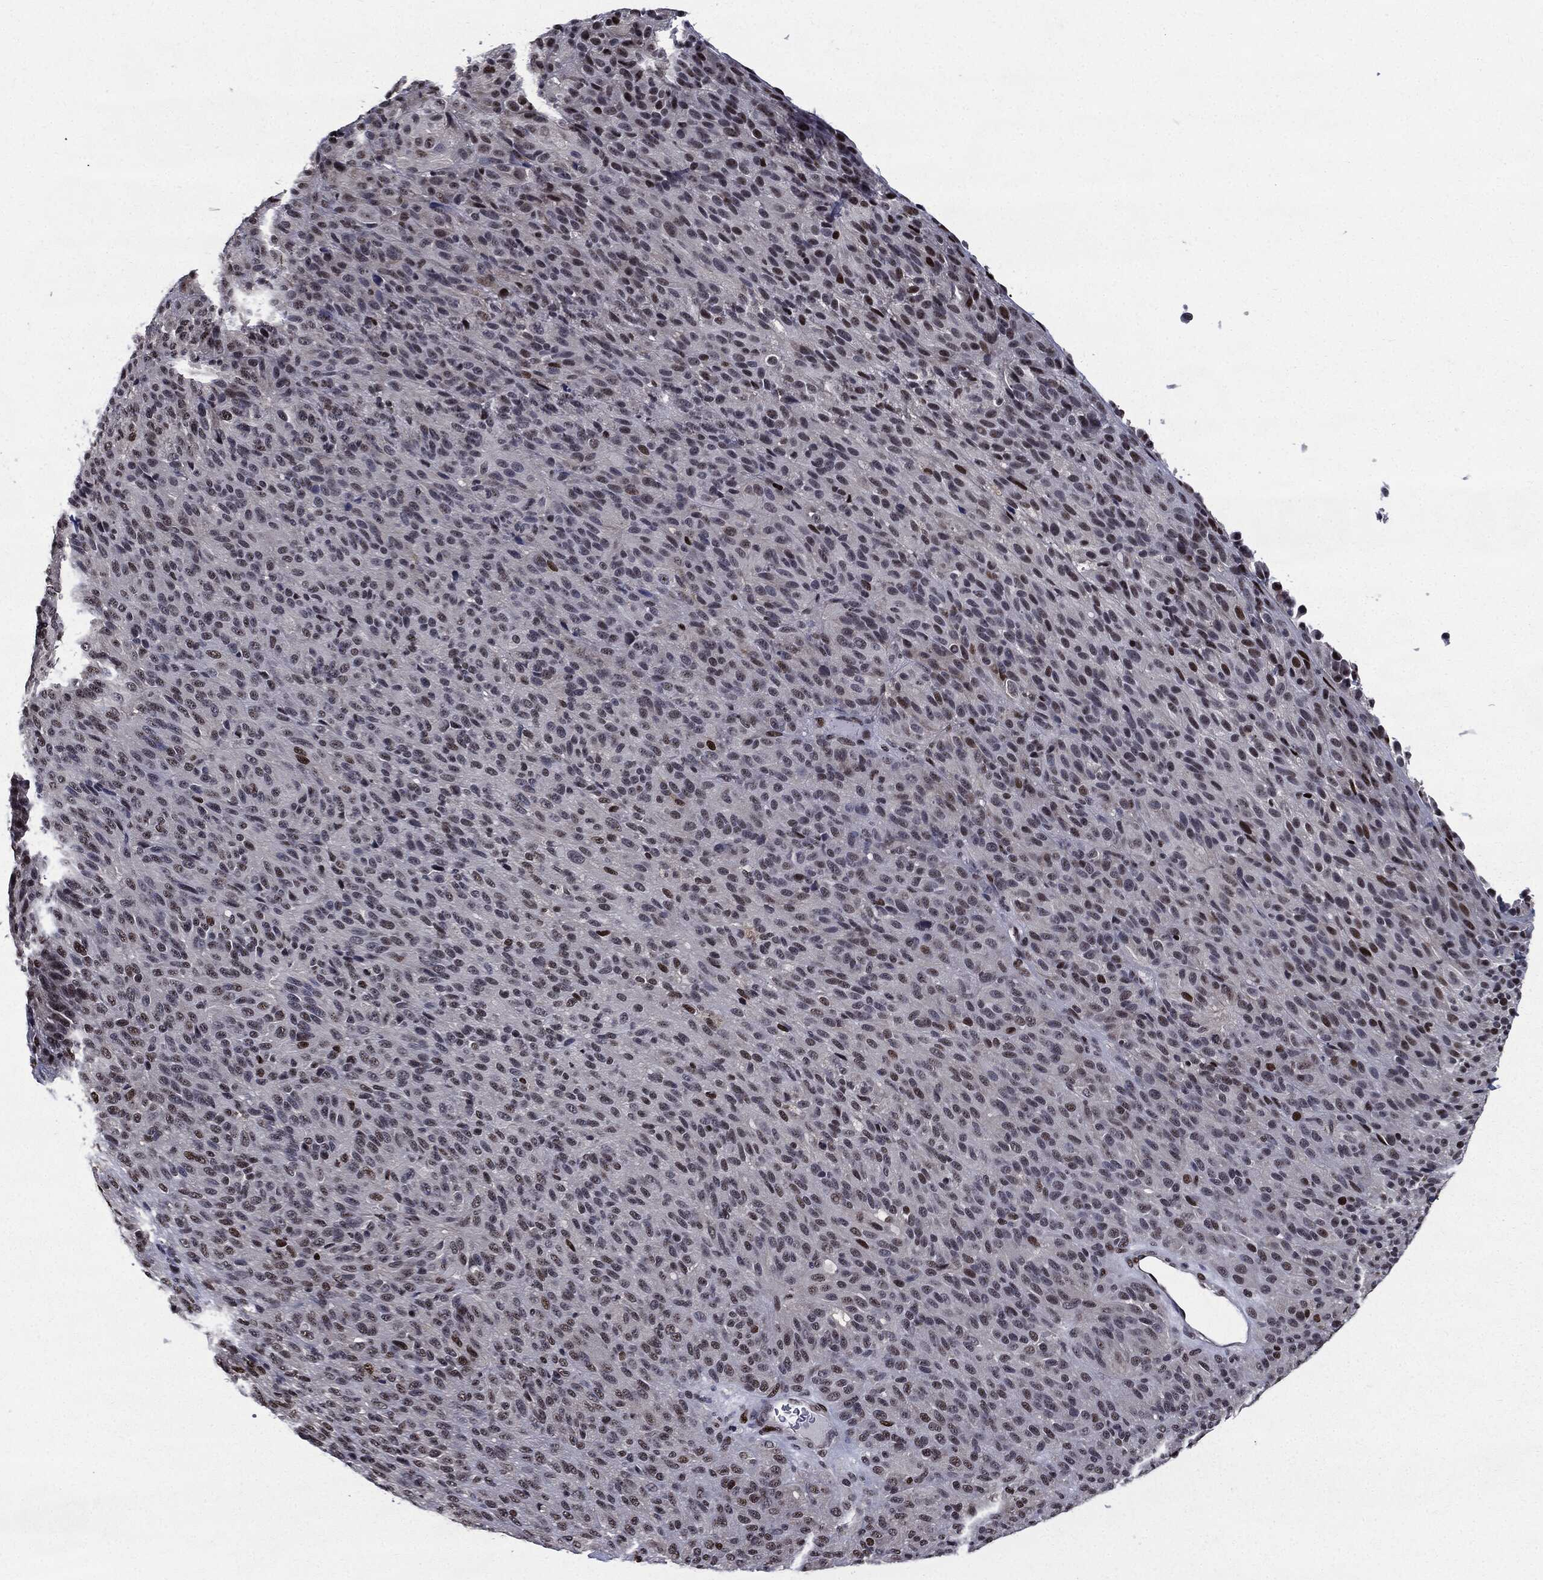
{"staining": {"intensity": "strong", "quantity": "<25%", "location": "nuclear"}, "tissue": "melanoma", "cell_type": "Tumor cells", "image_type": "cancer", "snomed": [{"axis": "morphology", "description": "Malignant melanoma, Metastatic site"}, {"axis": "topography", "description": "Brain"}], "caption": "DAB immunohistochemical staining of human malignant melanoma (metastatic site) demonstrates strong nuclear protein positivity in about <25% of tumor cells.", "gene": "JUN", "patient": {"sex": "female", "age": 56}}